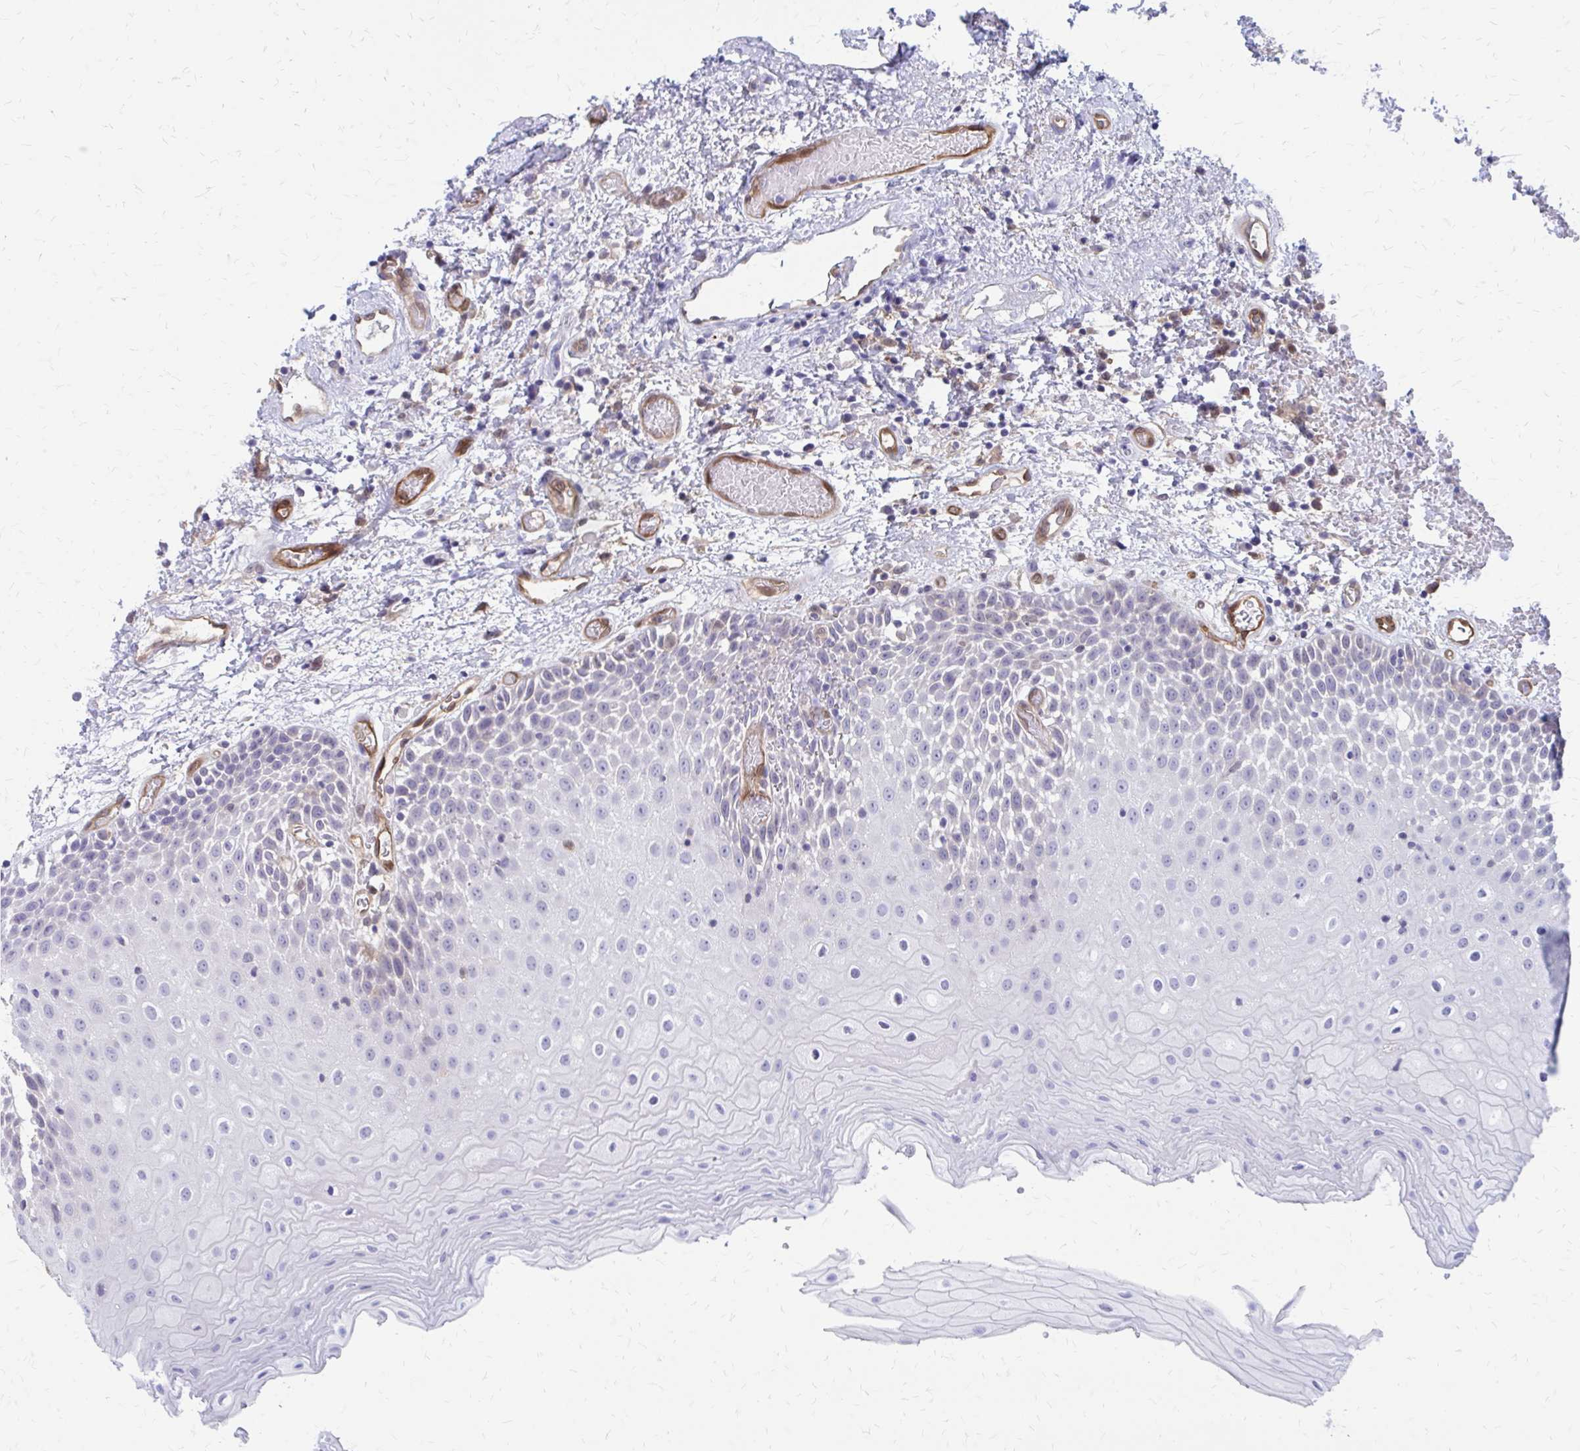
{"staining": {"intensity": "negative", "quantity": "none", "location": "none"}, "tissue": "oral mucosa", "cell_type": "Squamous epithelial cells", "image_type": "normal", "snomed": [{"axis": "morphology", "description": "Normal tissue, NOS"}, {"axis": "topography", "description": "Oral tissue"}], "caption": "This is a histopathology image of IHC staining of unremarkable oral mucosa, which shows no expression in squamous epithelial cells.", "gene": "CLIC2", "patient": {"sex": "female", "age": 82}}